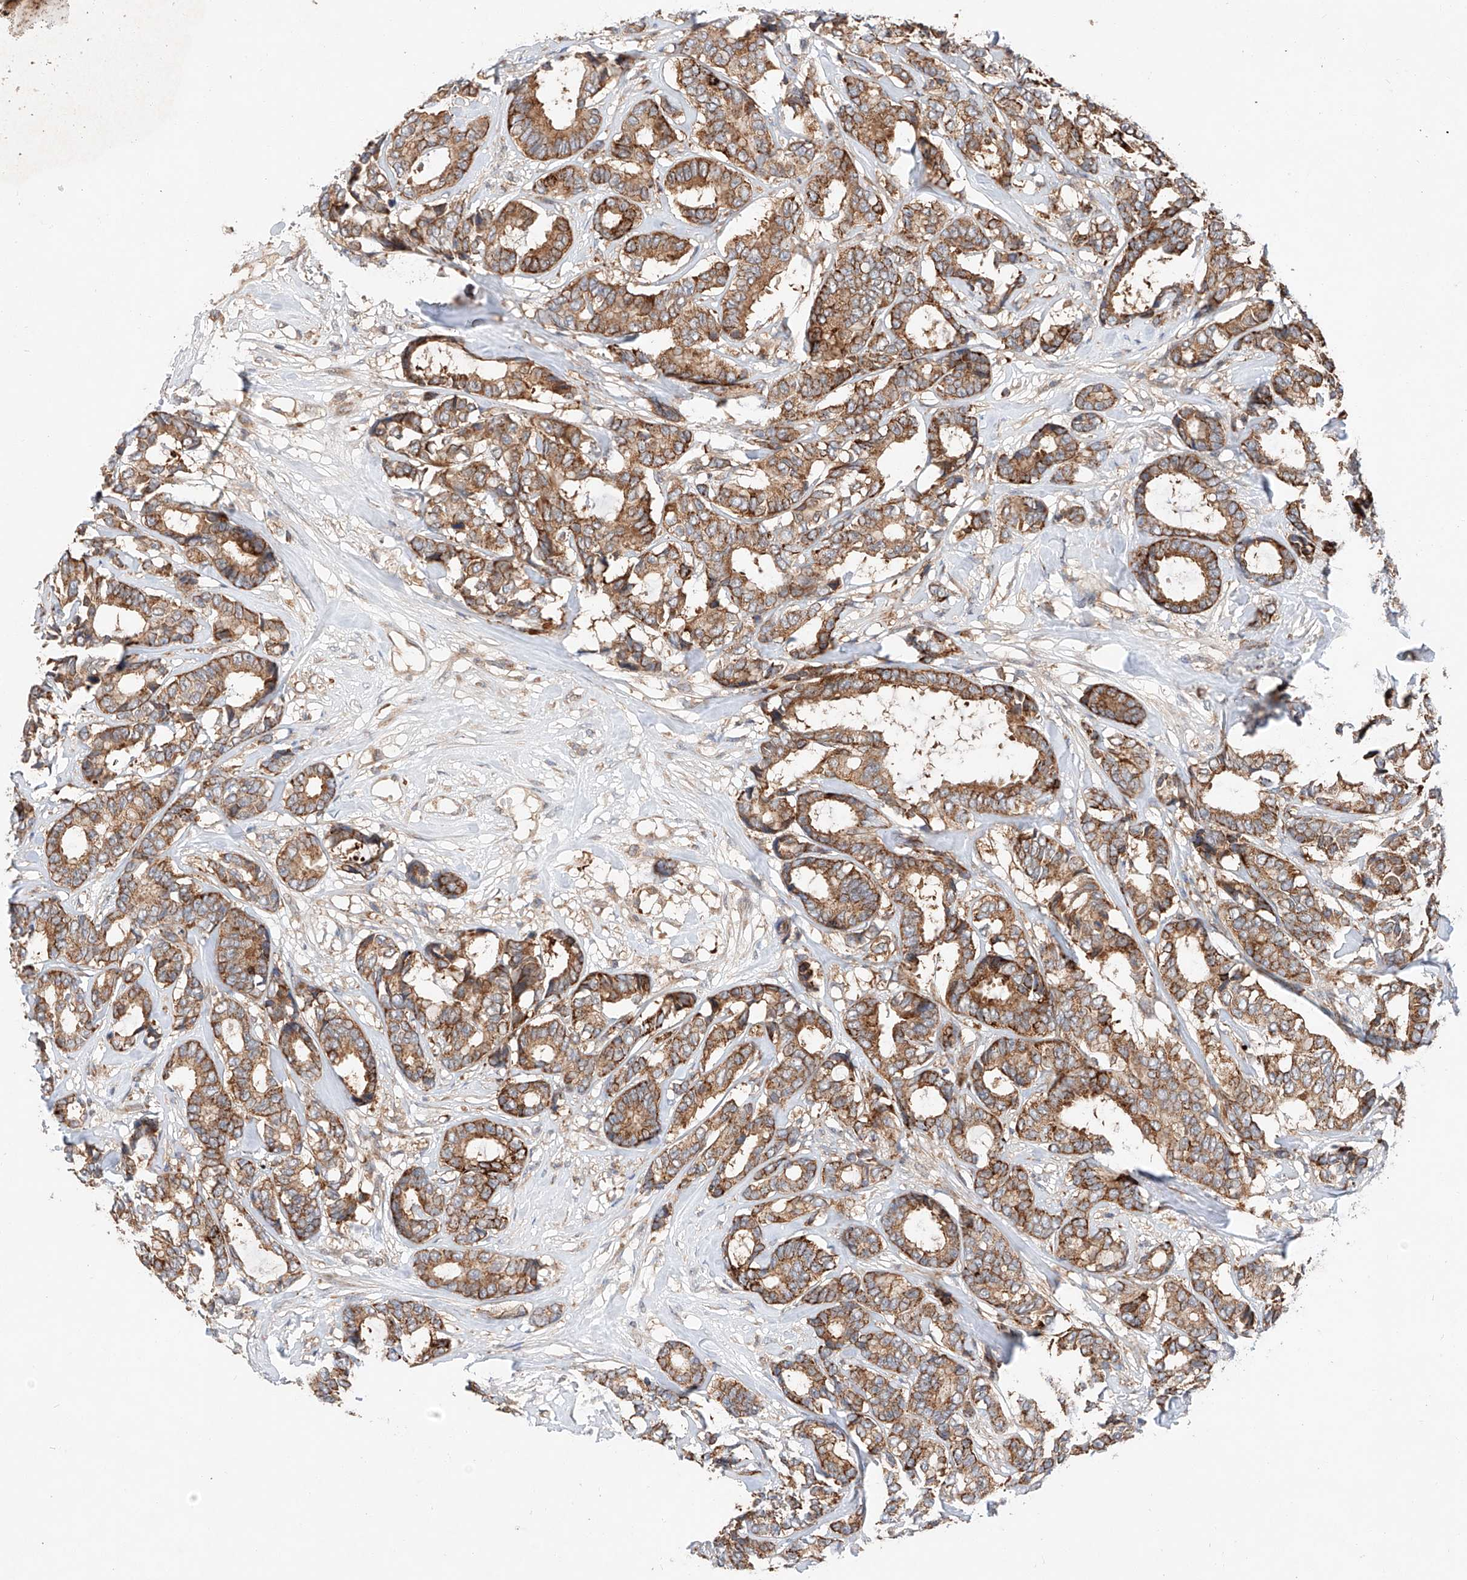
{"staining": {"intensity": "moderate", "quantity": ">75%", "location": "cytoplasmic/membranous"}, "tissue": "breast cancer", "cell_type": "Tumor cells", "image_type": "cancer", "snomed": [{"axis": "morphology", "description": "Duct carcinoma"}, {"axis": "topography", "description": "Breast"}], "caption": "DAB (3,3'-diaminobenzidine) immunohistochemical staining of human breast cancer (invasive ductal carcinoma) displays moderate cytoplasmic/membranous protein staining in approximately >75% of tumor cells. Nuclei are stained in blue.", "gene": "RUSC1", "patient": {"sex": "female", "age": 87}}